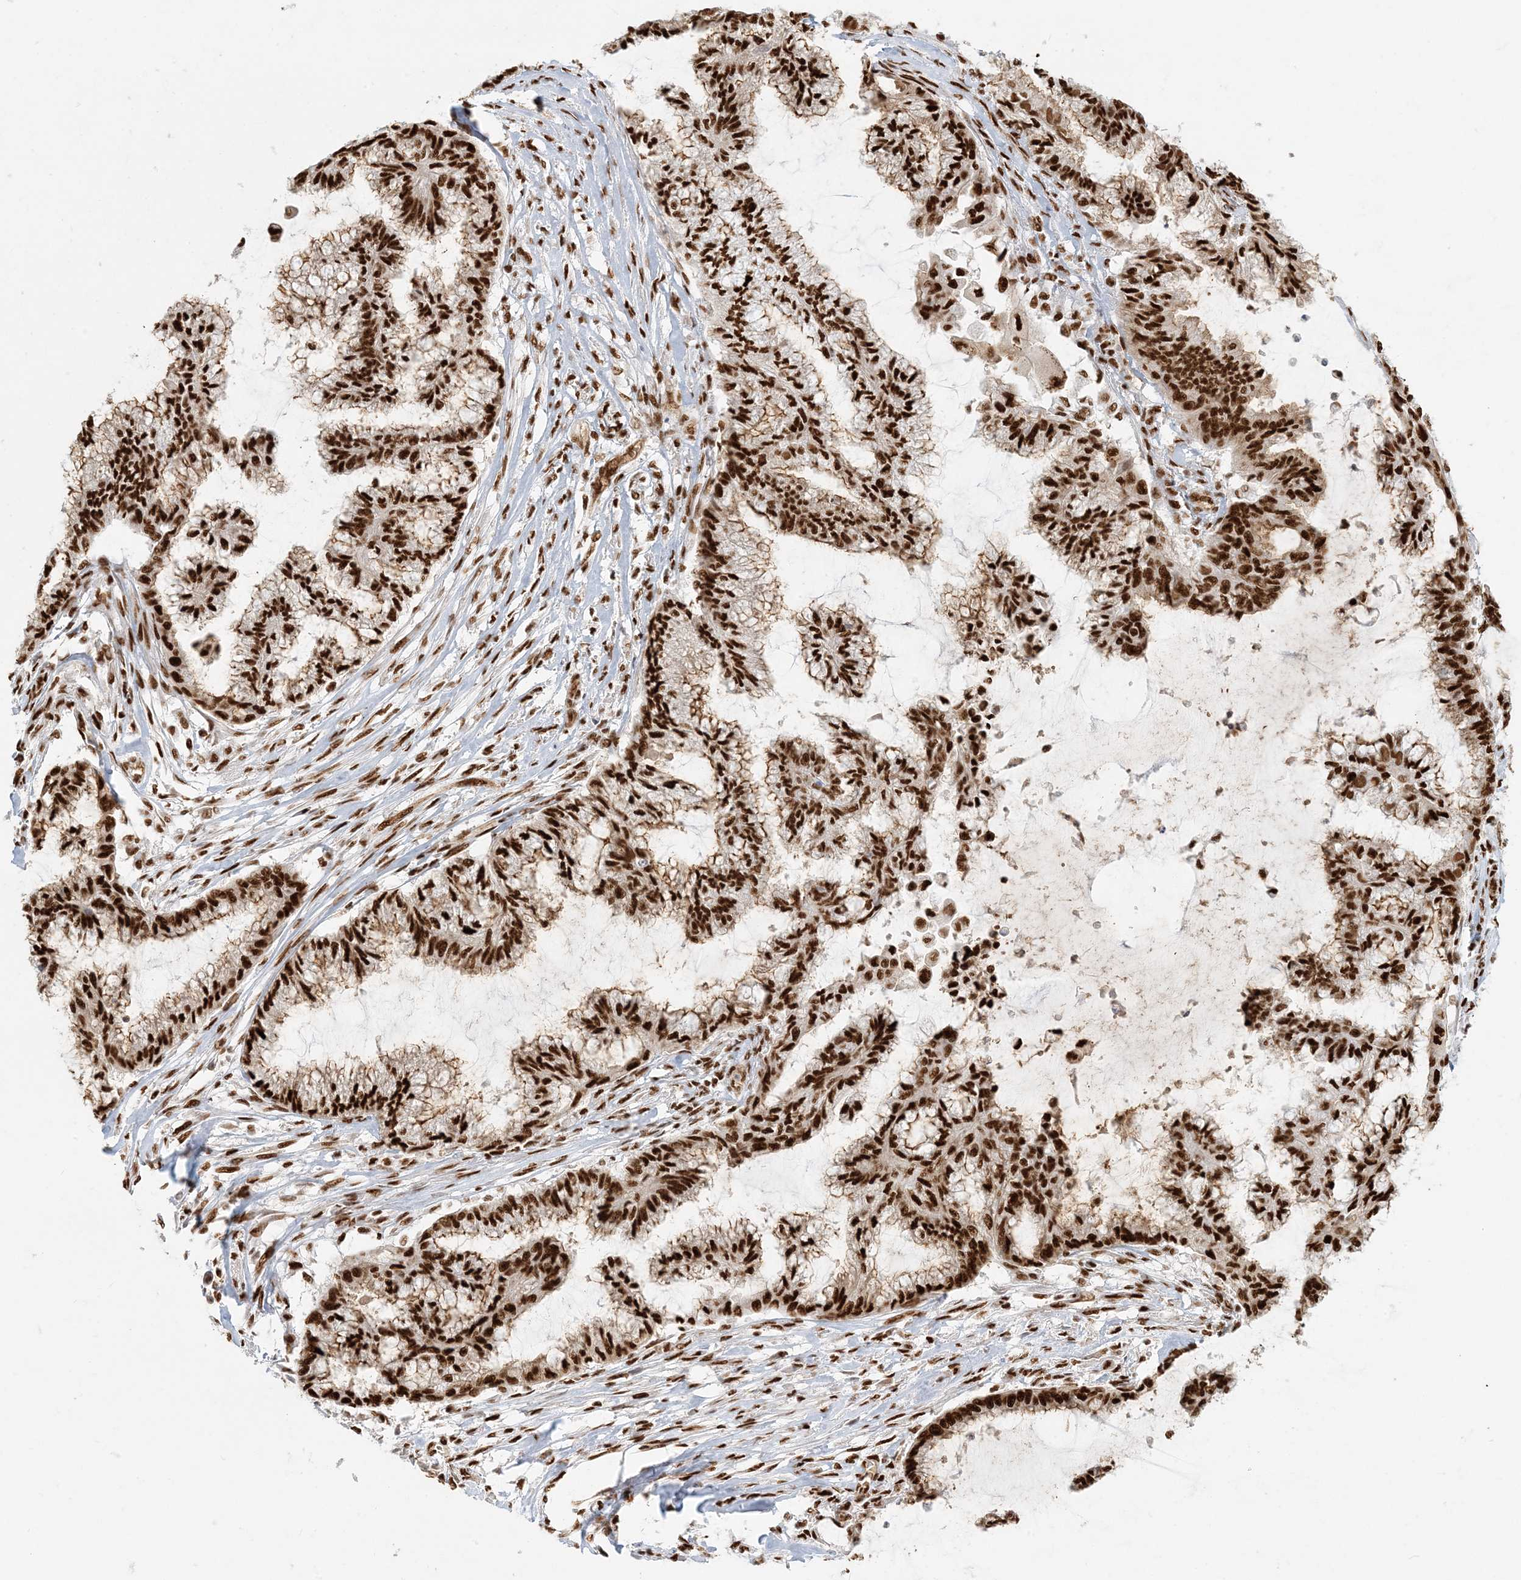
{"staining": {"intensity": "strong", "quantity": ">75%", "location": "nuclear"}, "tissue": "endometrial cancer", "cell_type": "Tumor cells", "image_type": "cancer", "snomed": [{"axis": "morphology", "description": "Adenocarcinoma, NOS"}, {"axis": "topography", "description": "Endometrium"}], "caption": "Endometrial cancer tissue reveals strong nuclear expression in about >75% of tumor cells, visualized by immunohistochemistry.", "gene": "CKS2", "patient": {"sex": "female", "age": 86}}